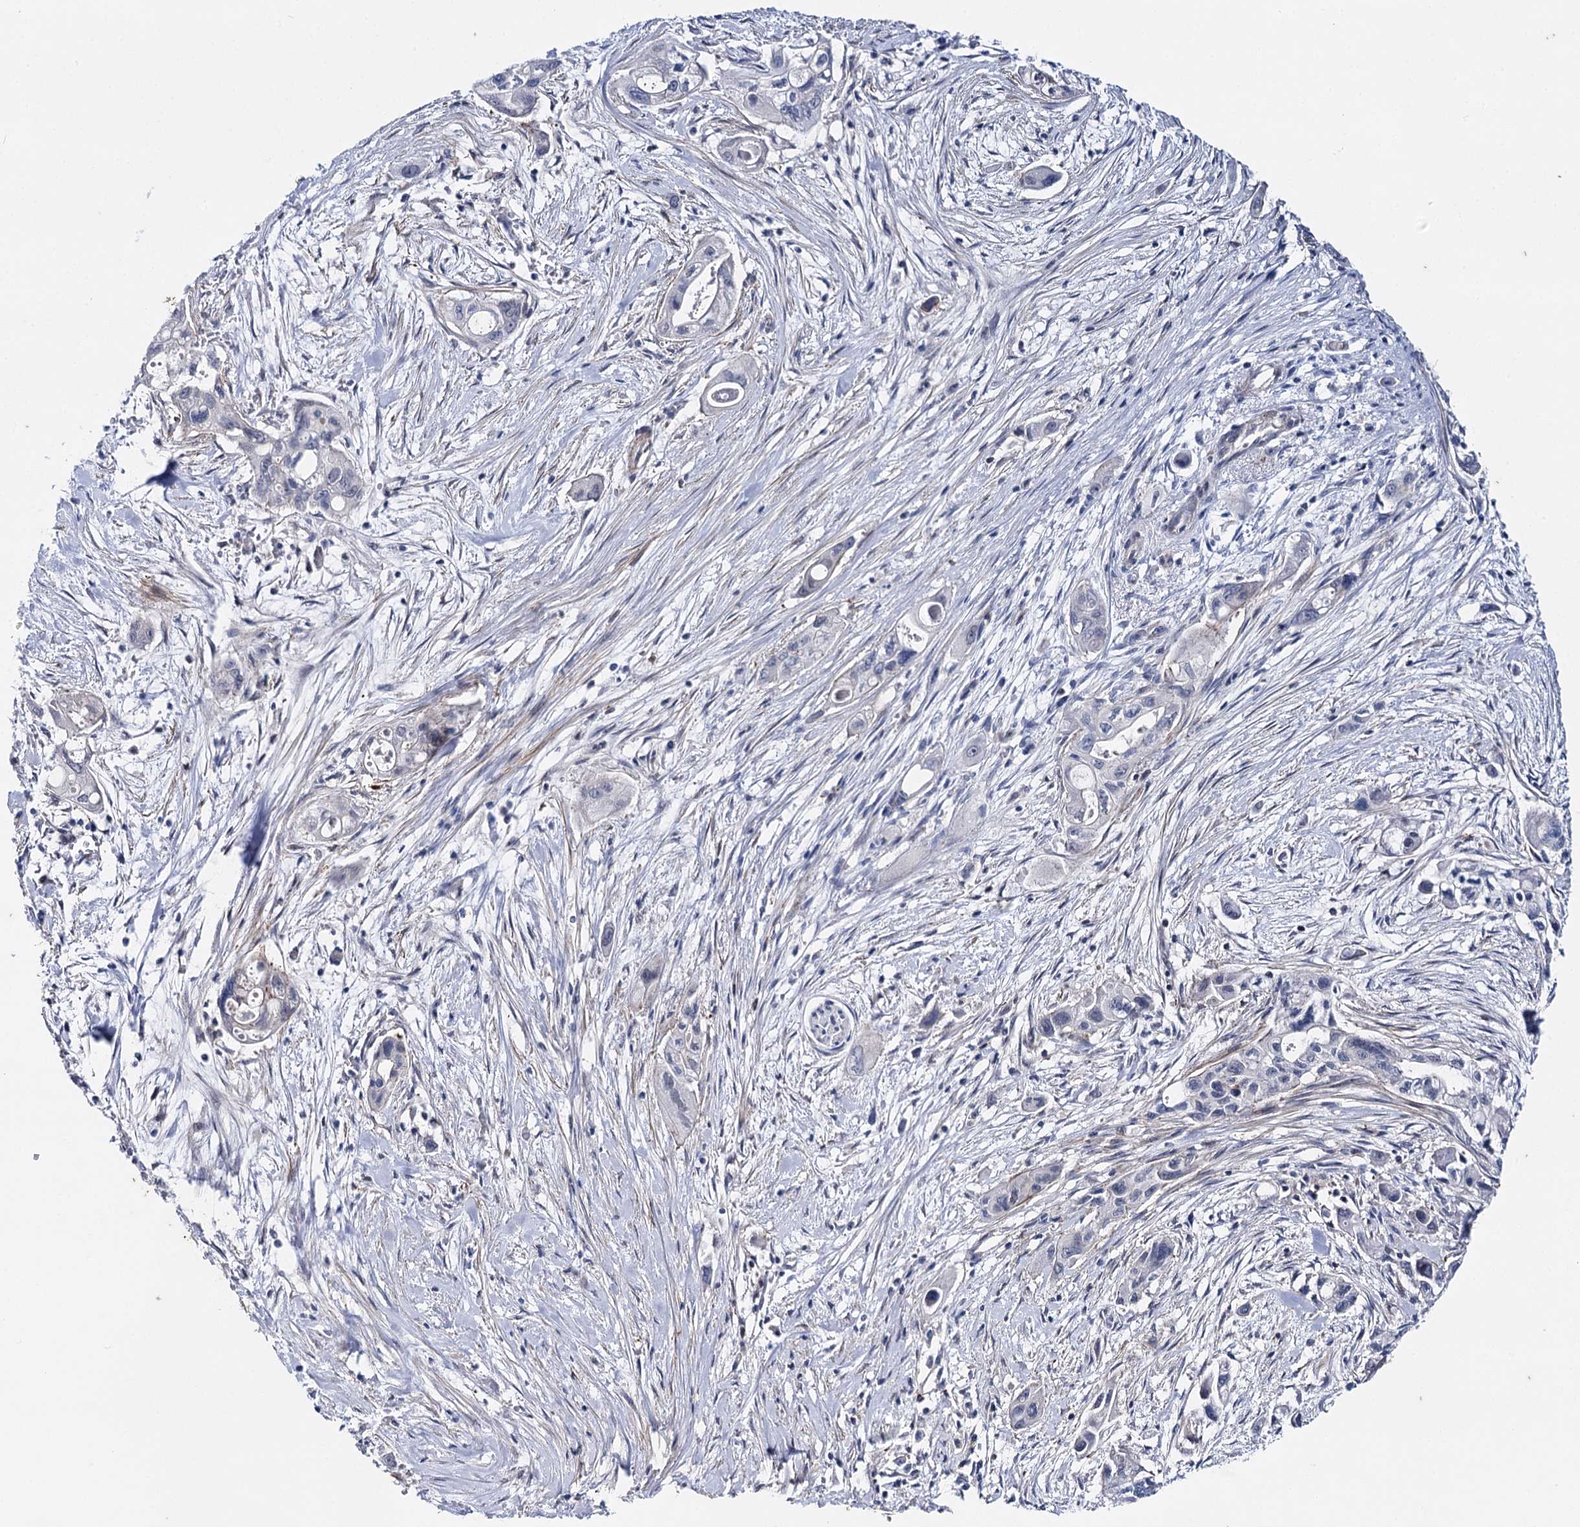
{"staining": {"intensity": "negative", "quantity": "none", "location": "none"}, "tissue": "pancreatic cancer", "cell_type": "Tumor cells", "image_type": "cancer", "snomed": [{"axis": "morphology", "description": "Adenocarcinoma, NOS"}, {"axis": "topography", "description": "Pancreas"}], "caption": "This histopathology image is of pancreatic cancer (adenocarcinoma) stained with IHC to label a protein in brown with the nuclei are counter-stained blue. There is no staining in tumor cells.", "gene": "AGXT2", "patient": {"sex": "male", "age": 75}}